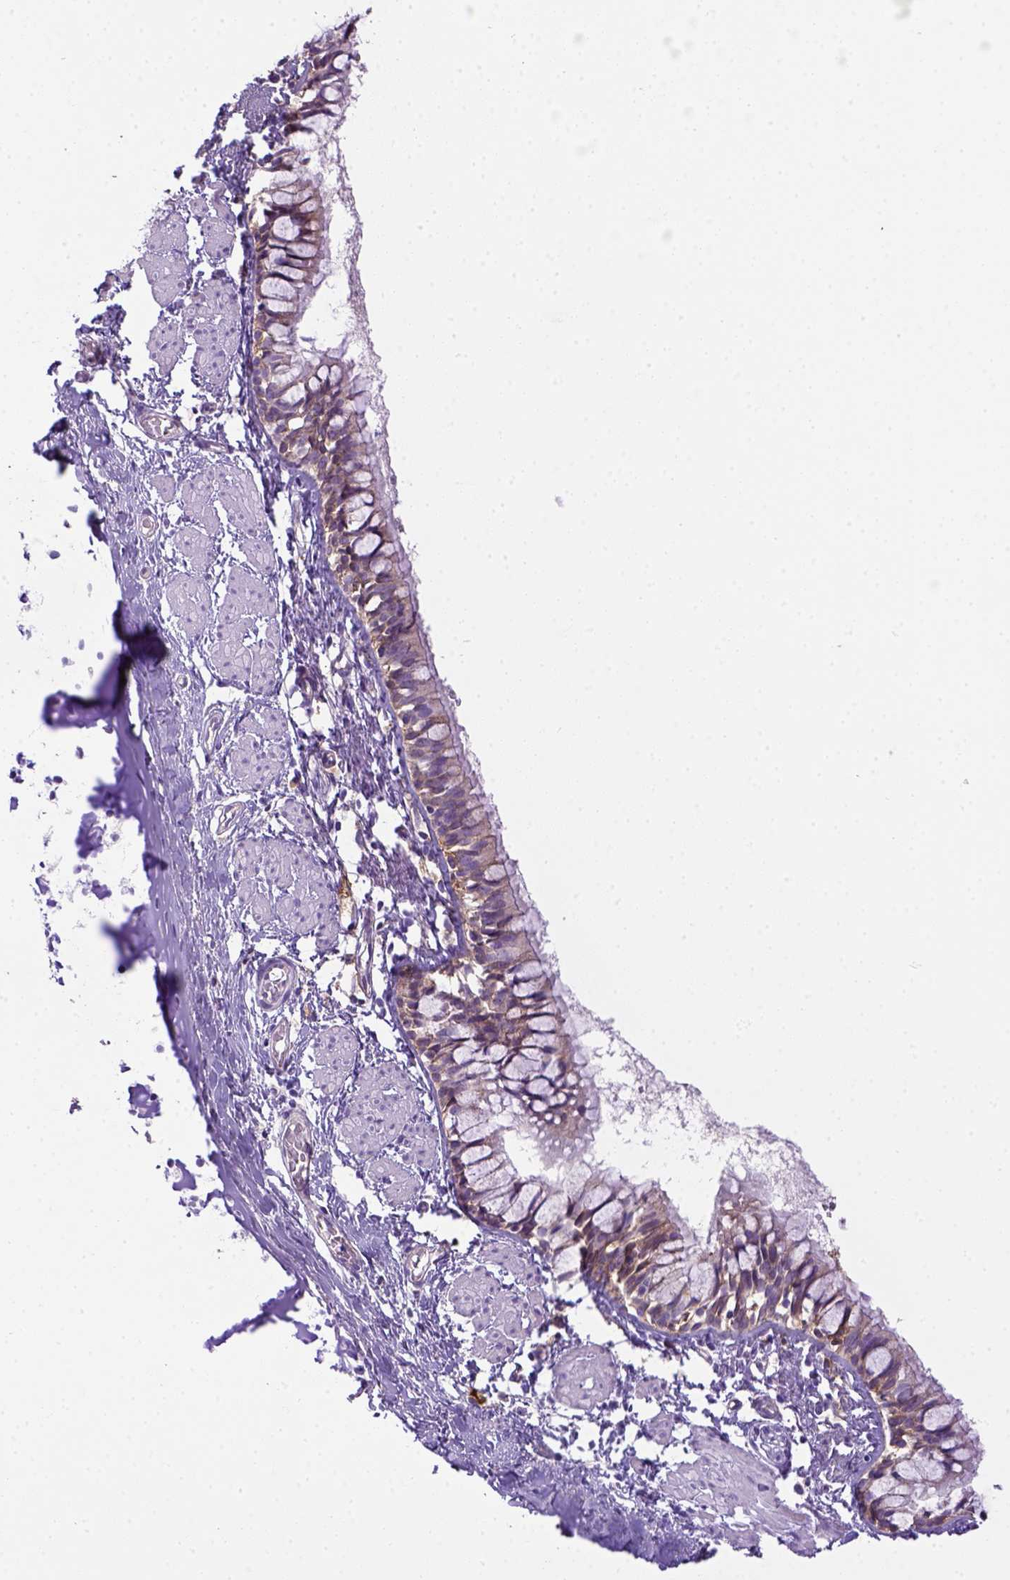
{"staining": {"intensity": "weak", "quantity": "25%-75%", "location": "cytoplasmic/membranous"}, "tissue": "bronchus", "cell_type": "Respiratory epithelial cells", "image_type": "normal", "snomed": [{"axis": "morphology", "description": "Normal tissue, NOS"}, {"axis": "topography", "description": "Bronchus"}], "caption": "A photomicrograph of human bronchus stained for a protein demonstrates weak cytoplasmic/membranous brown staining in respiratory epithelial cells. Using DAB (brown) and hematoxylin (blue) stains, captured at high magnification using brightfield microscopy.", "gene": "CD40", "patient": {"sex": "male", "age": 1}}